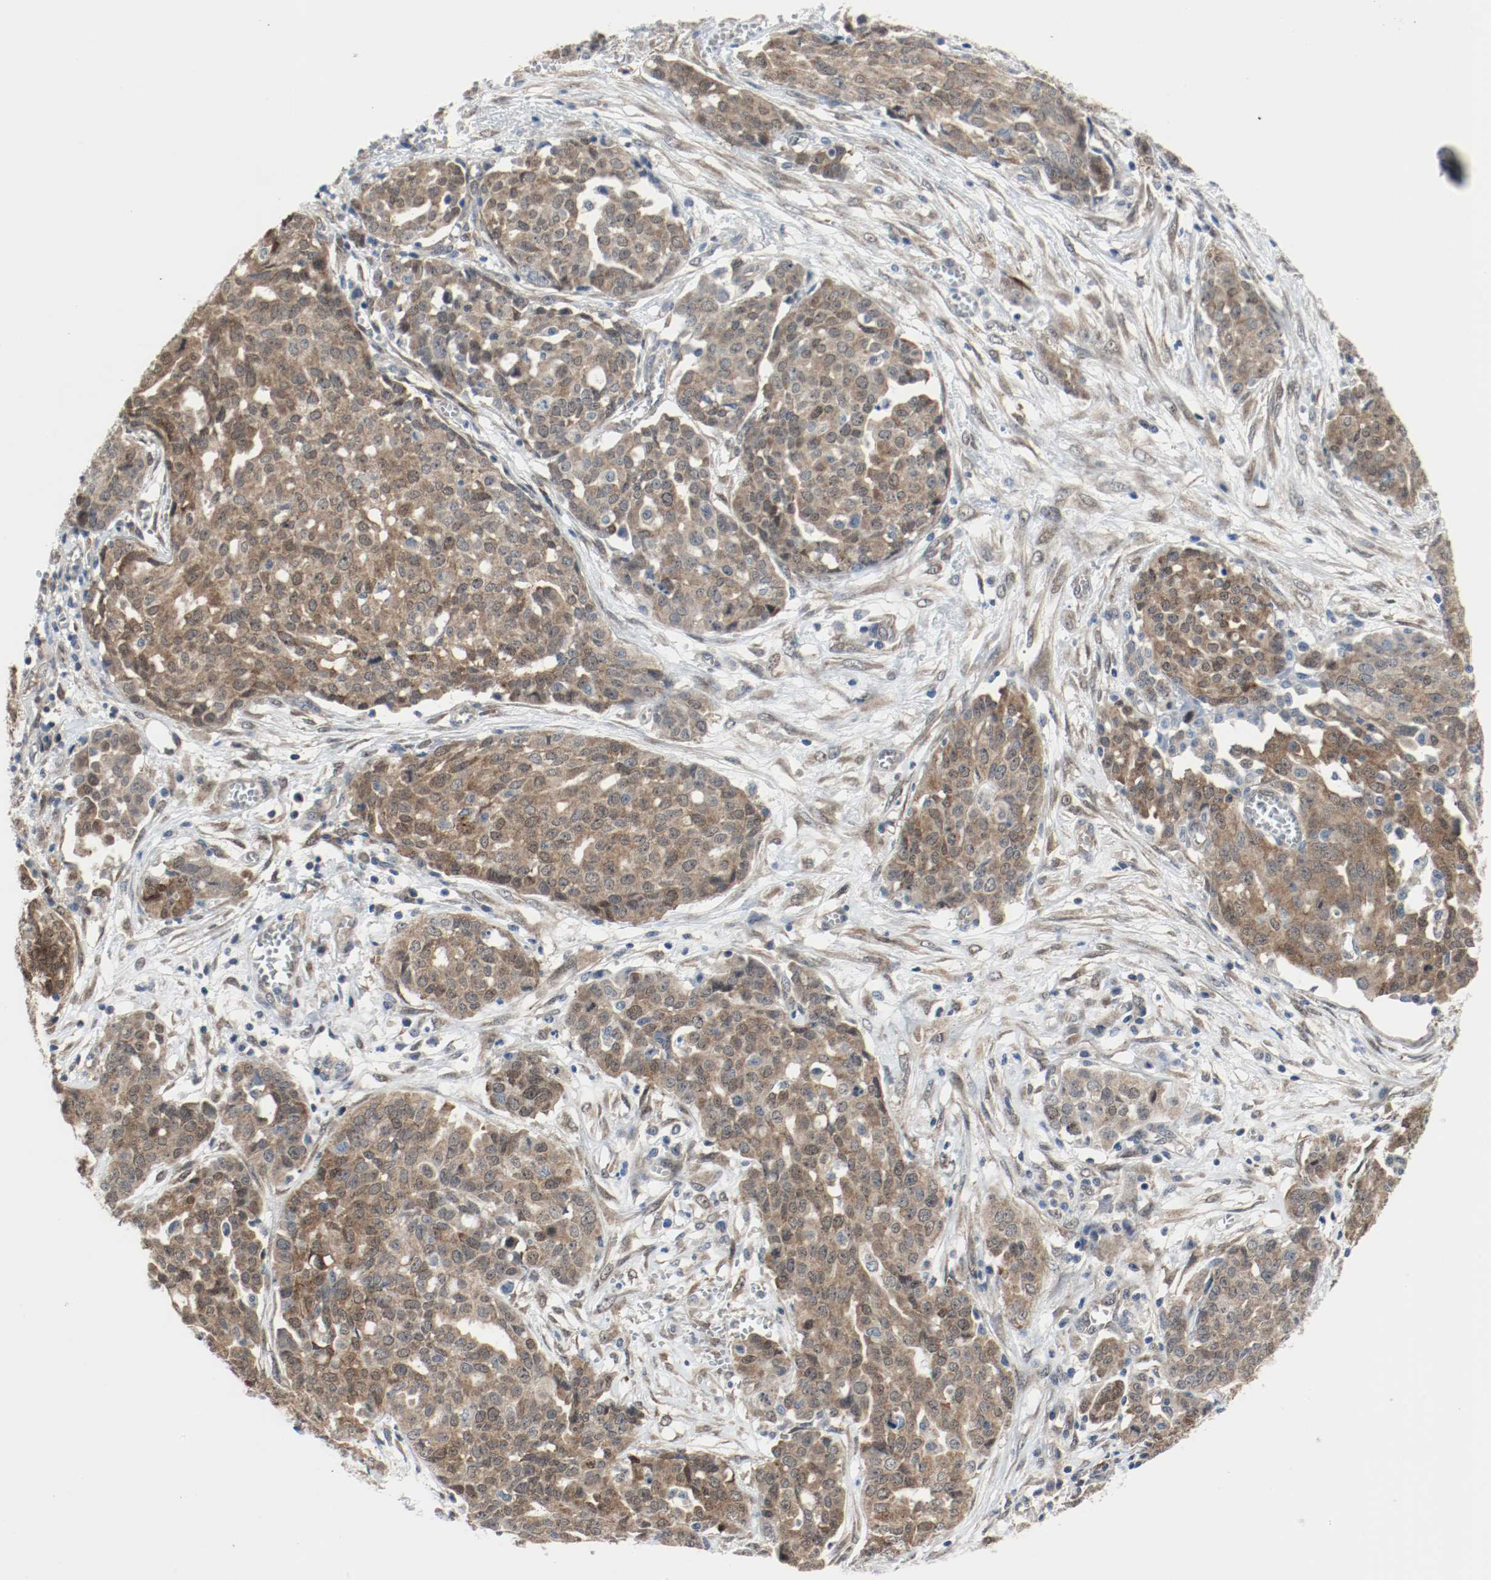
{"staining": {"intensity": "weak", "quantity": ">75%", "location": "cytoplasmic/membranous,nuclear"}, "tissue": "ovarian cancer", "cell_type": "Tumor cells", "image_type": "cancer", "snomed": [{"axis": "morphology", "description": "Cystadenocarcinoma, serous, NOS"}, {"axis": "topography", "description": "Soft tissue"}, {"axis": "topography", "description": "Ovary"}], "caption": "Human ovarian cancer (serous cystadenocarcinoma) stained for a protein (brown) exhibits weak cytoplasmic/membranous and nuclear positive positivity in approximately >75% of tumor cells.", "gene": "PPME1", "patient": {"sex": "female", "age": 57}}